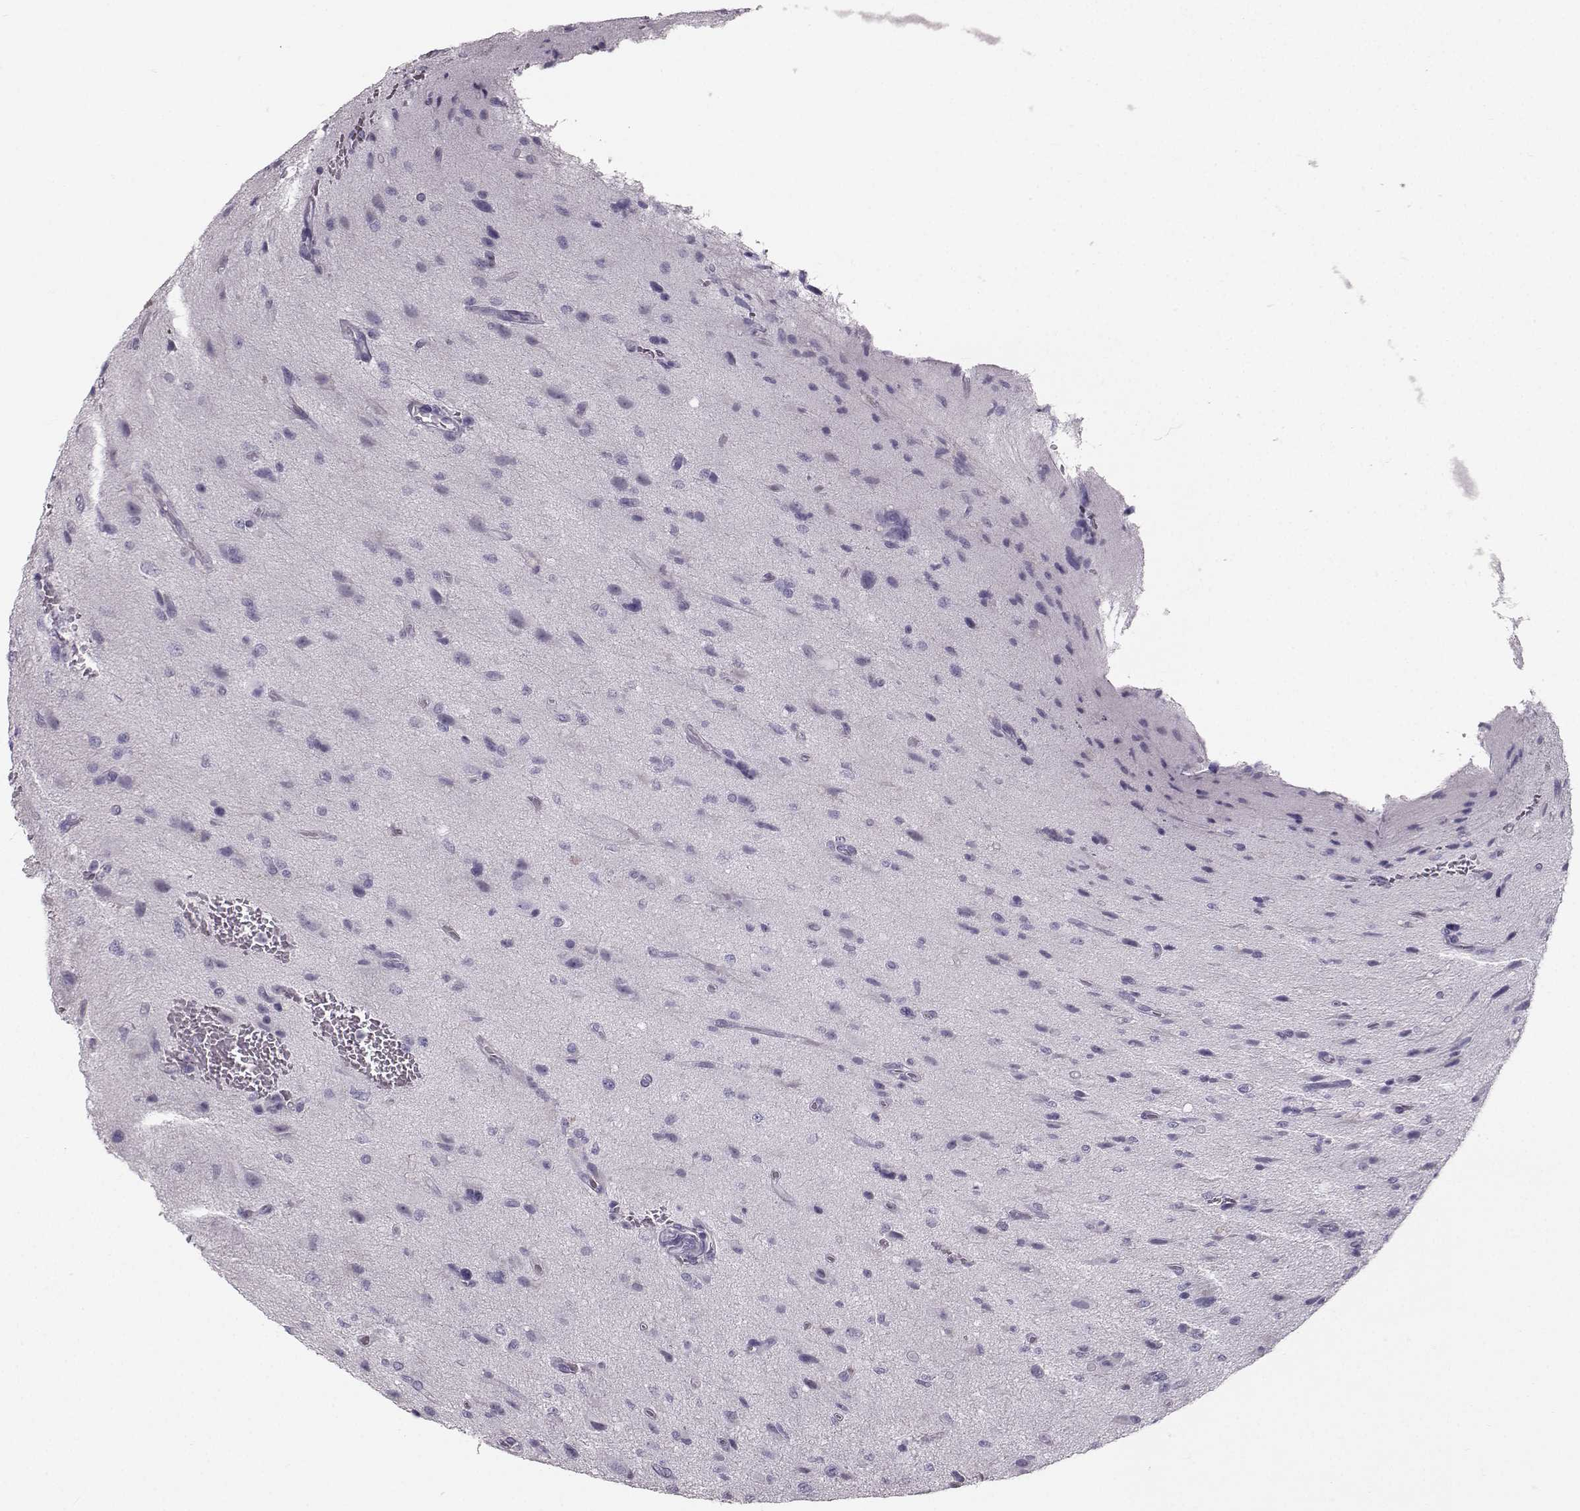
{"staining": {"intensity": "negative", "quantity": "none", "location": "none"}, "tissue": "glioma", "cell_type": "Tumor cells", "image_type": "cancer", "snomed": [{"axis": "morphology", "description": "Glioma, malignant, NOS"}, {"axis": "morphology", "description": "Glioma, malignant, High grade"}, {"axis": "topography", "description": "Brain"}], "caption": "There is no significant staining in tumor cells of malignant glioma (high-grade).", "gene": "CASR", "patient": {"sex": "female", "age": 71}}